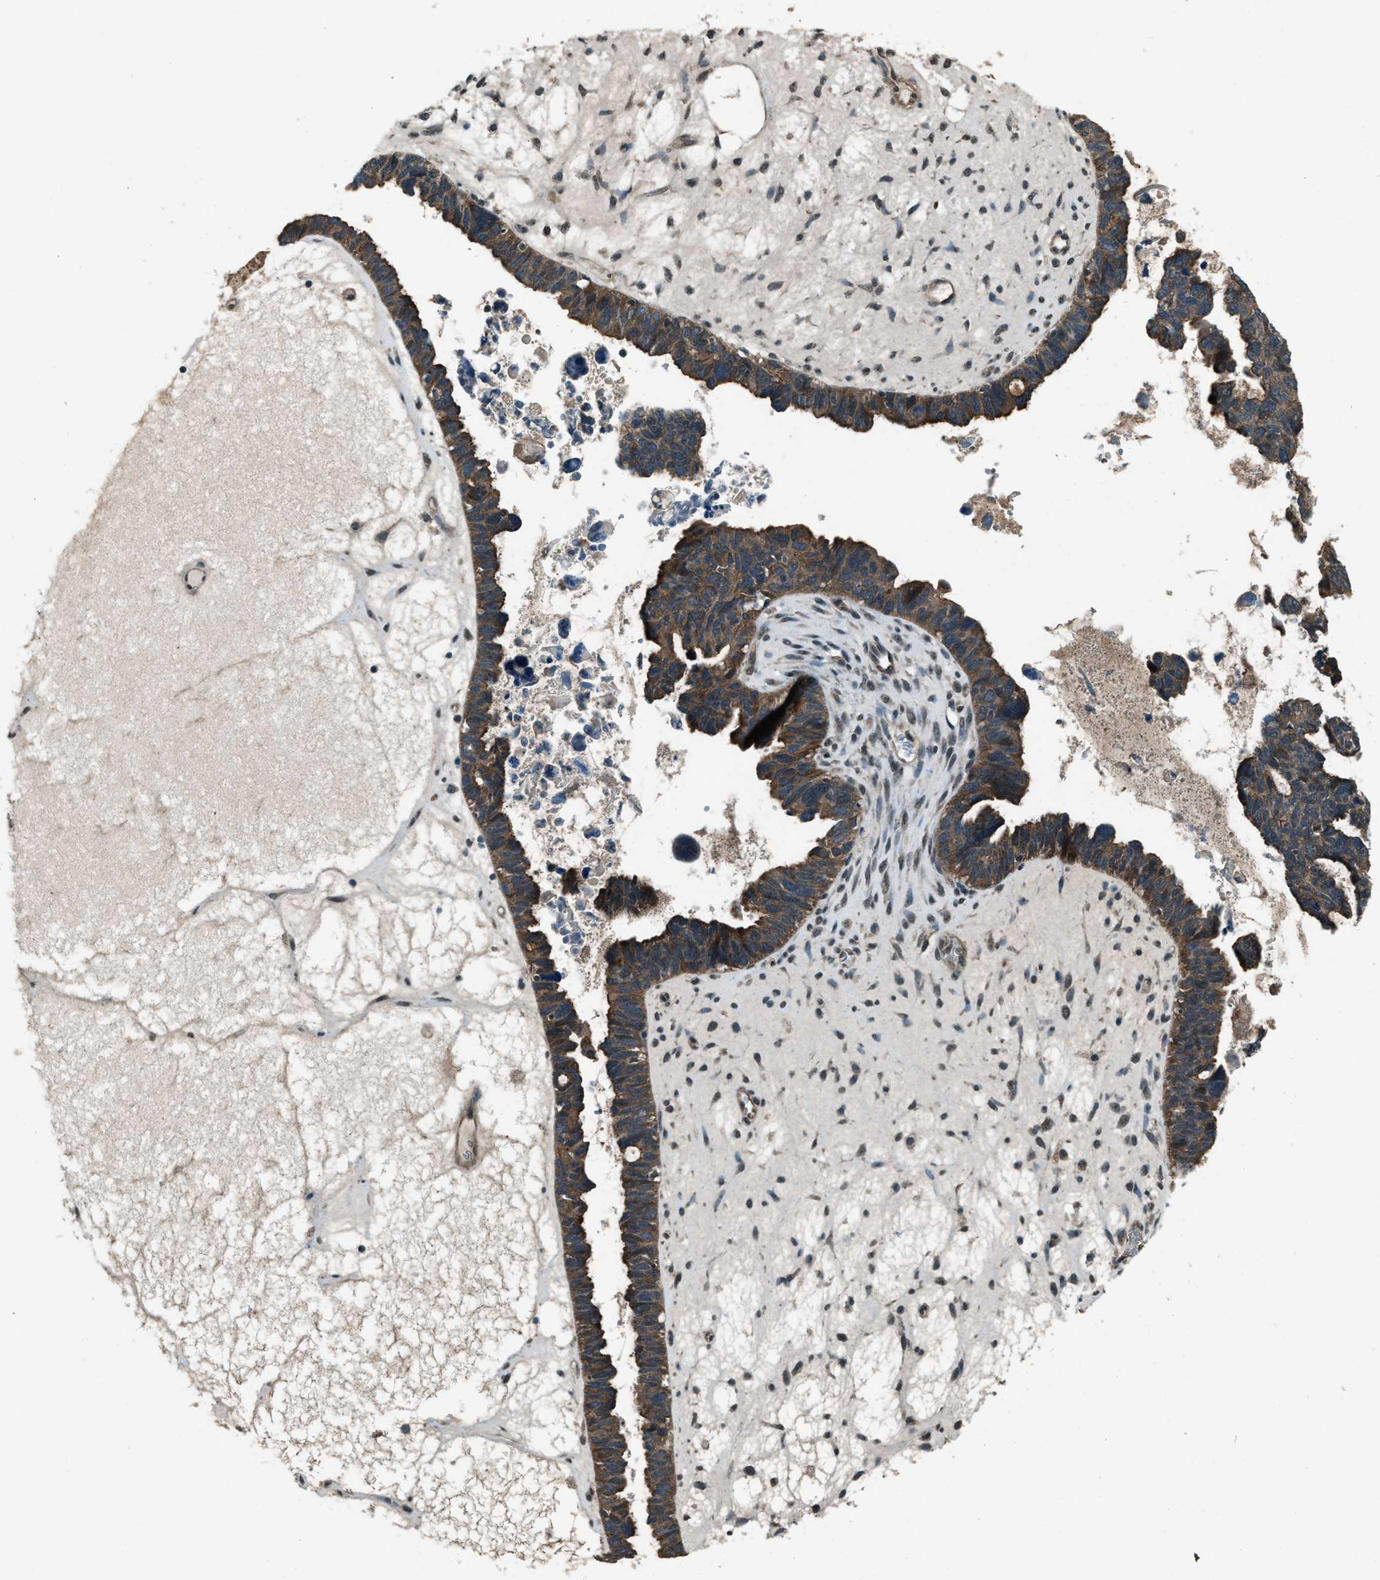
{"staining": {"intensity": "strong", "quantity": ">75%", "location": "cytoplasmic/membranous"}, "tissue": "ovarian cancer", "cell_type": "Tumor cells", "image_type": "cancer", "snomed": [{"axis": "morphology", "description": "Cystadenocarcinoma, serous, NOS"}, {"axis": "topography", "description": "Ovary"}], "caption": "A brown stain shows strong cytoplasmic/membranous expression of a protein in ovarian cancer tumor cells.", "gene": "SVIL", "patient": {"sex": "female", "age": 79}}